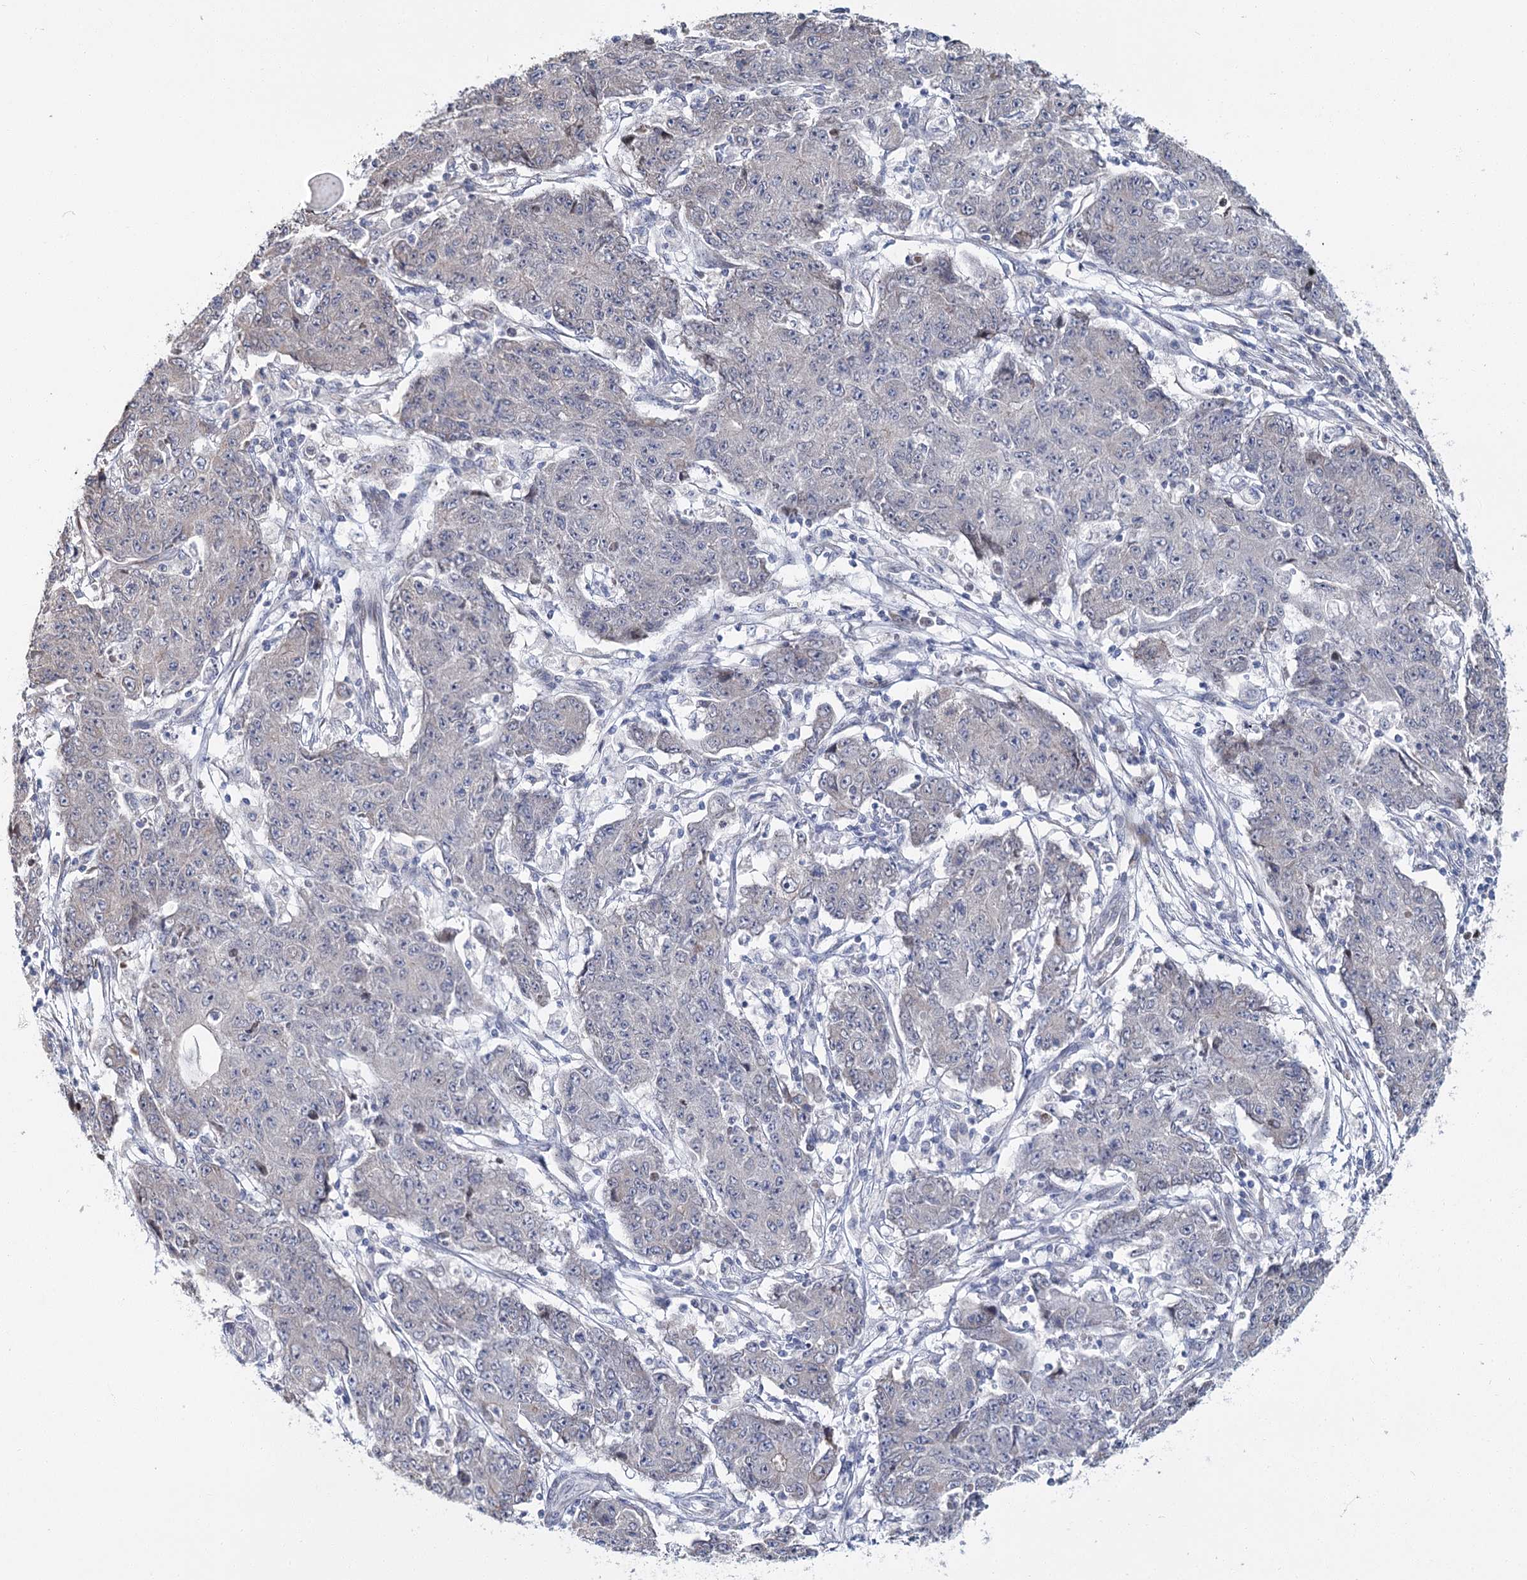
{"staining": {"intensity": "negative", "quantity": "none", "location": "none"}, "tissue": "ovarian cancer", "cell_type": "Tumor cells", "image_type": "cancer", "snomed": [{"axis": "morphology", "description": "Carcinoma, endometroid"}, {"axis": "topography", "description": "Ovary"}], "caption": "Immunohistochemistry (IHC) histopathology image of ovarian cancer (endometroid carcinoma) stained for a protein (brown), which reveals no staining in tumor cells.", "gene": "CPLANE1", "patient": {"sex": "female", "age": 42}}